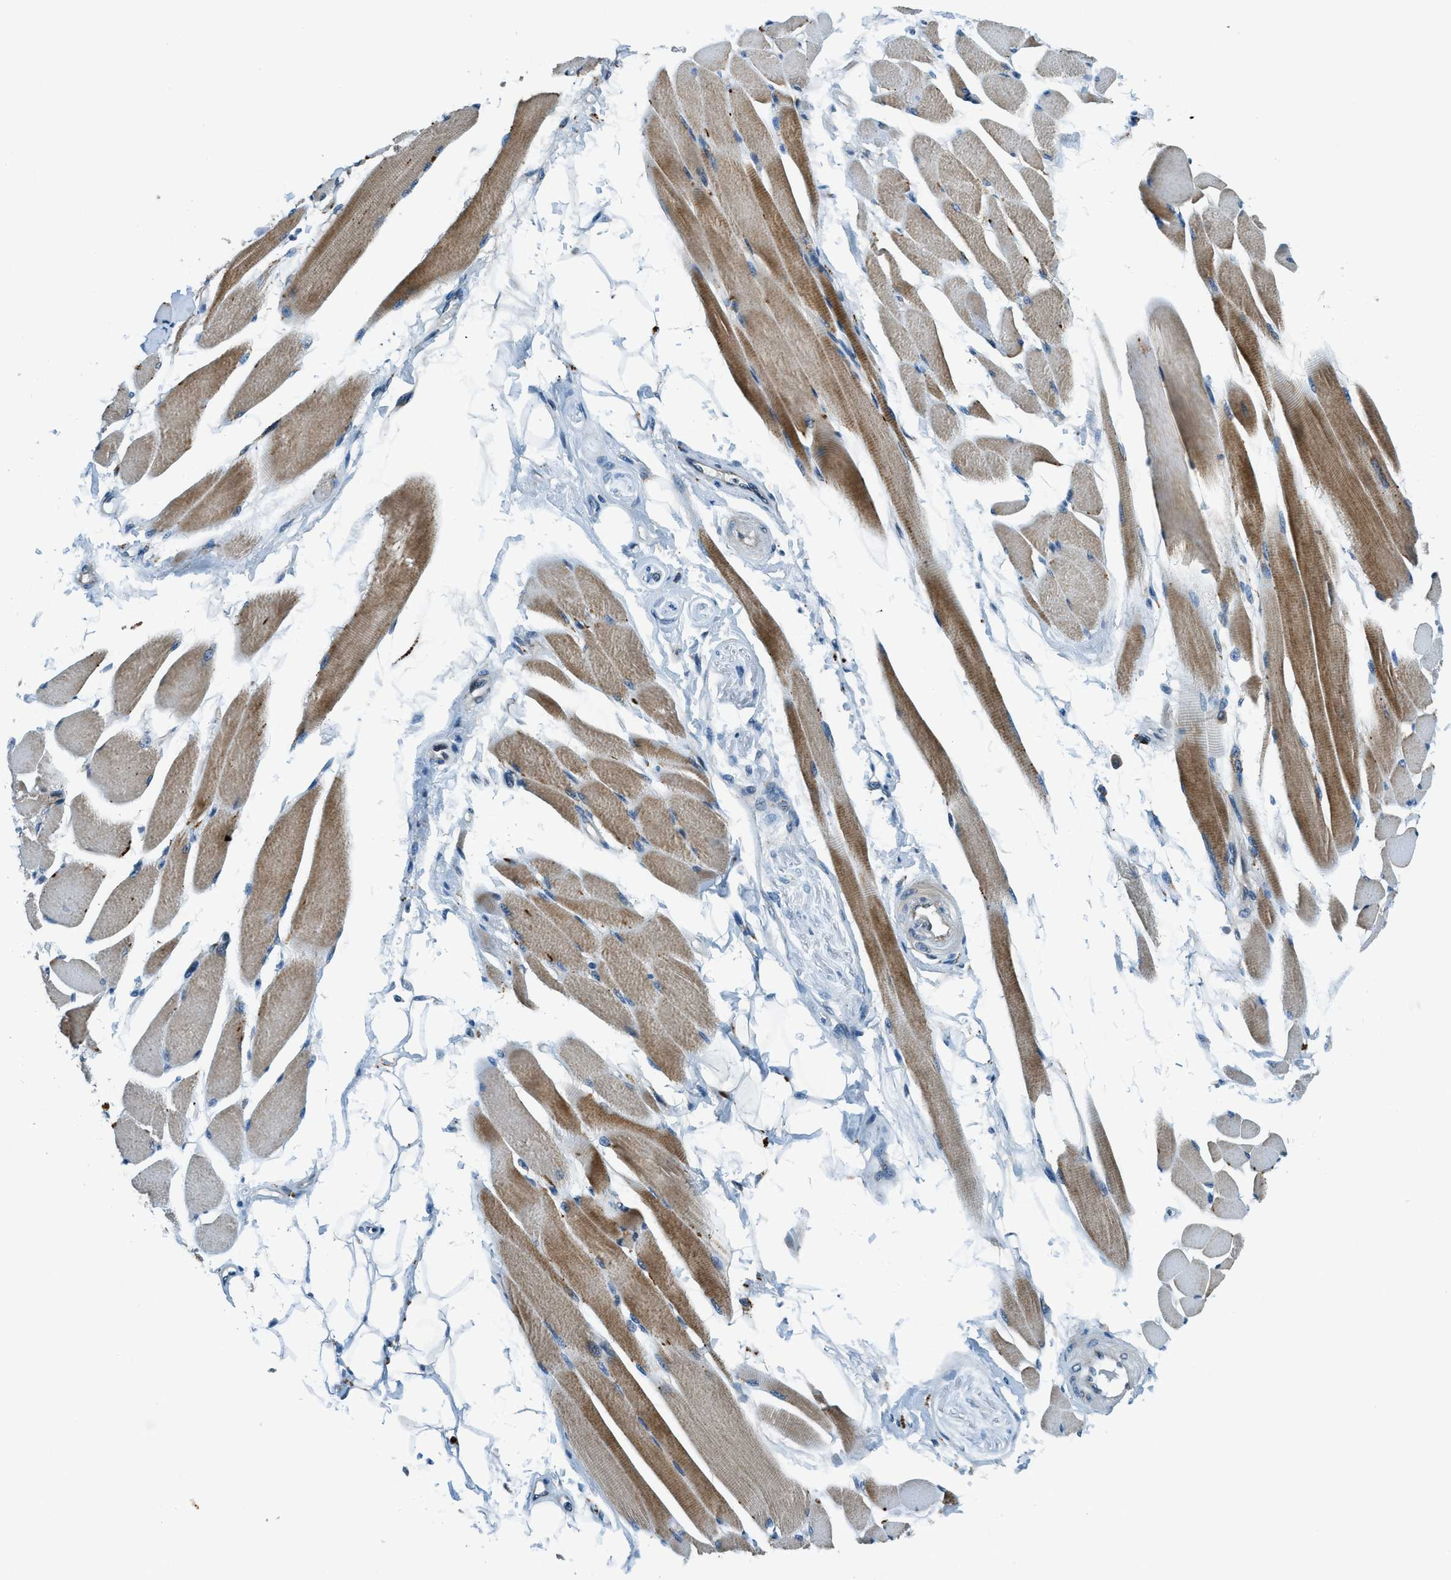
{"staining": {"intensity": "moderate", "quantity": ">75%", "location": "cytoplasmic/membranous"}, "tissue": "skeletal muscle", "cell_type": "Myocytes", "image_type": "normal", "snomed": [{"axis": "morphology", "description": "Normal tissue, NOS"}, {"axis": "topography", "description": "Skeletal muscle"}, {"axis": "topography", "description": "Peripheral nerve tissue"}], "caption": "Immunohistochemistry histopathology image of unremarkable skeletal muscle: skeletal muscle stained using immunohistochemistry reveals medium levels of moderate protein expression localized specifically in the cytoplasmic/membranous of myocytes, appearing as a cytoplasmic/membranous brown color.", "gene": "GINM1", "patient": {"sex": "female", "age": 84}}